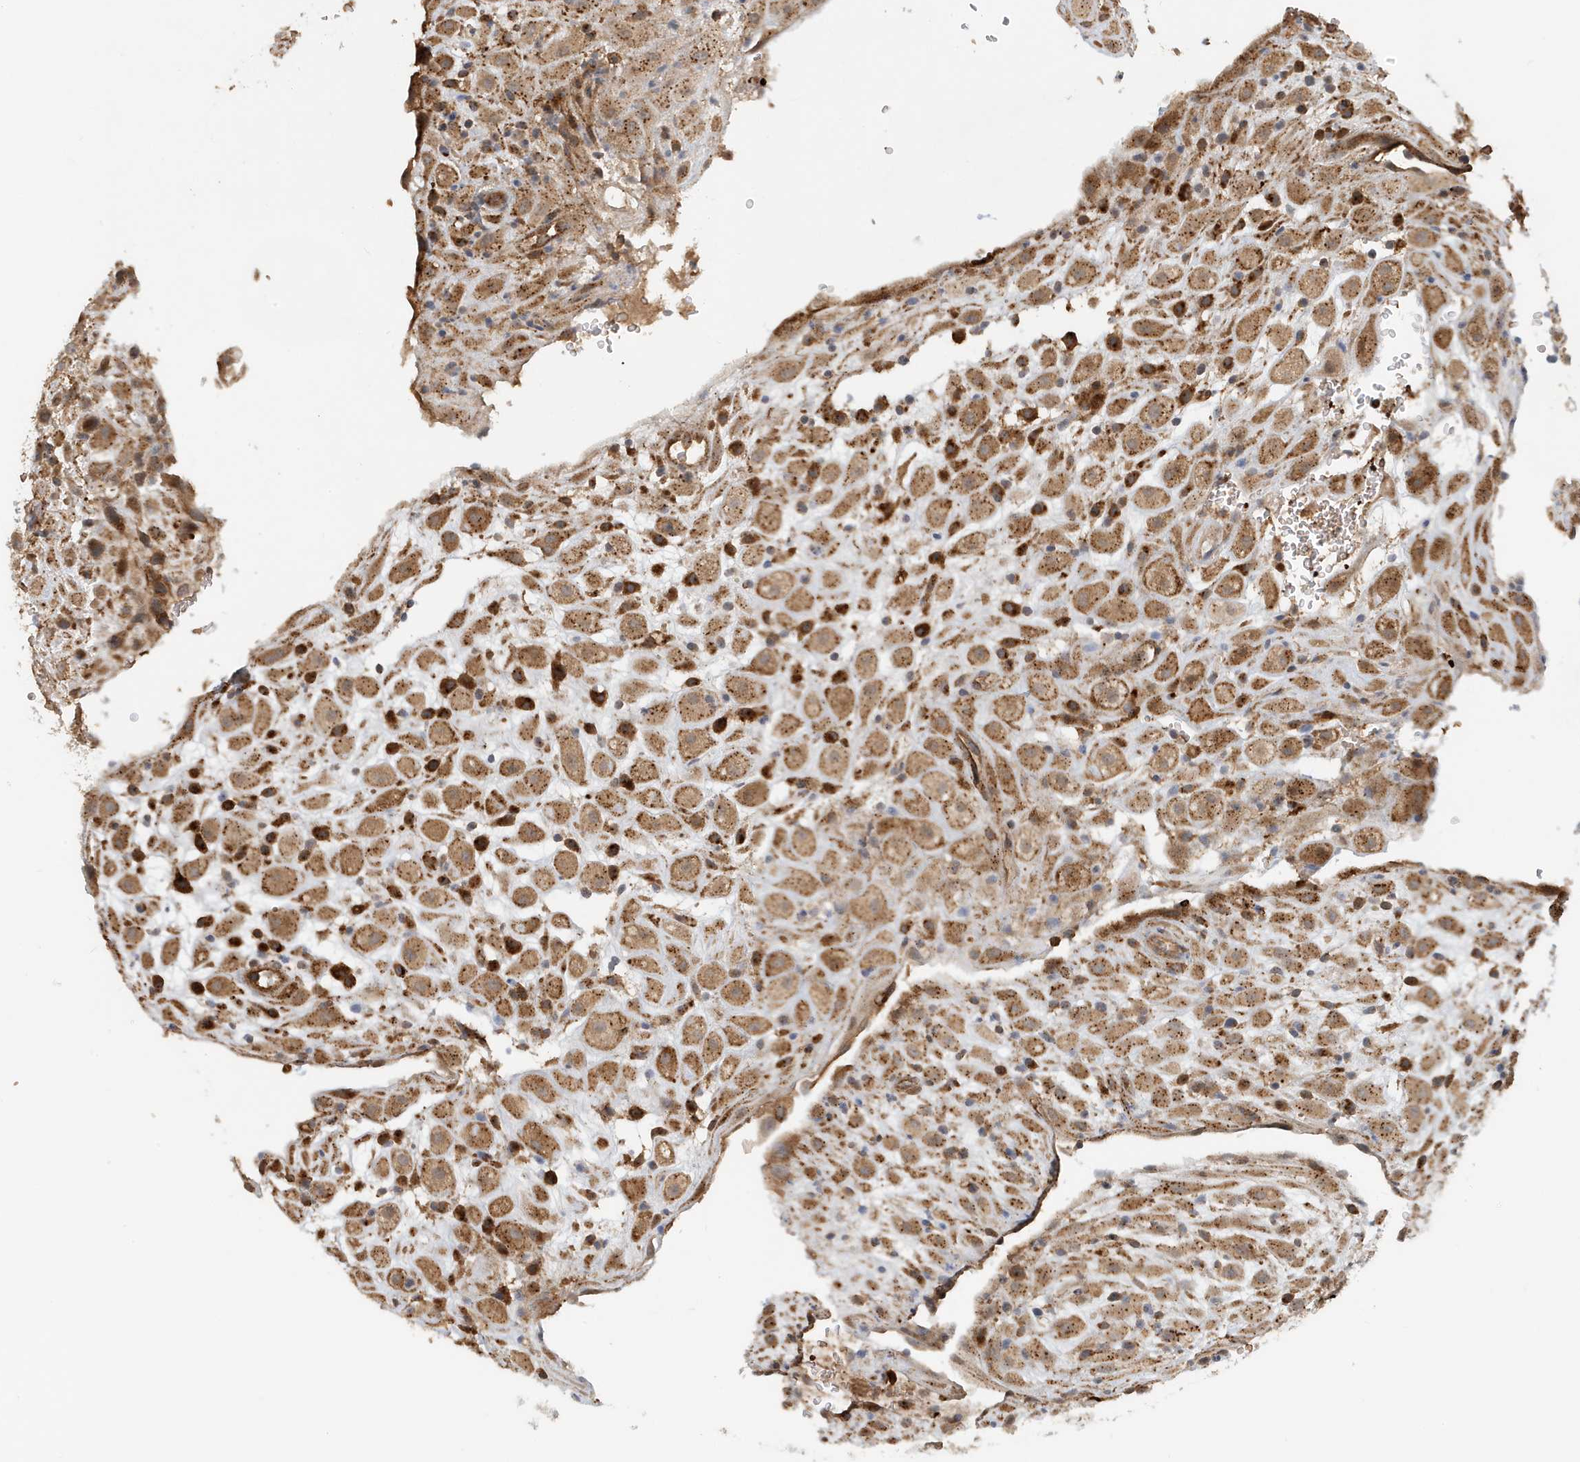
{"staining": {"intensity": "moderate", "quantity": ">75%", "location": "cytoplasmic/membranous"}, "tissue": "placenta", "cell_type": "Decidual cells", "image_type": "normal", "snomed": [{"axis": "morphology", "description": "Normal tissue, NOS"}, {"axis": "topography", "description": "Placenta"}], "caption": "Protein staining by immunohistochemistry (IHC) reveals moderate cytoplasmic/membranous expression in approximately >75% of decidual cells in normal placenta. (brown staining indicates protein expression, while blue staining denotes nuclei).", "gene": "FYCO1", "patient": {"sex": "female", "age": 35}}